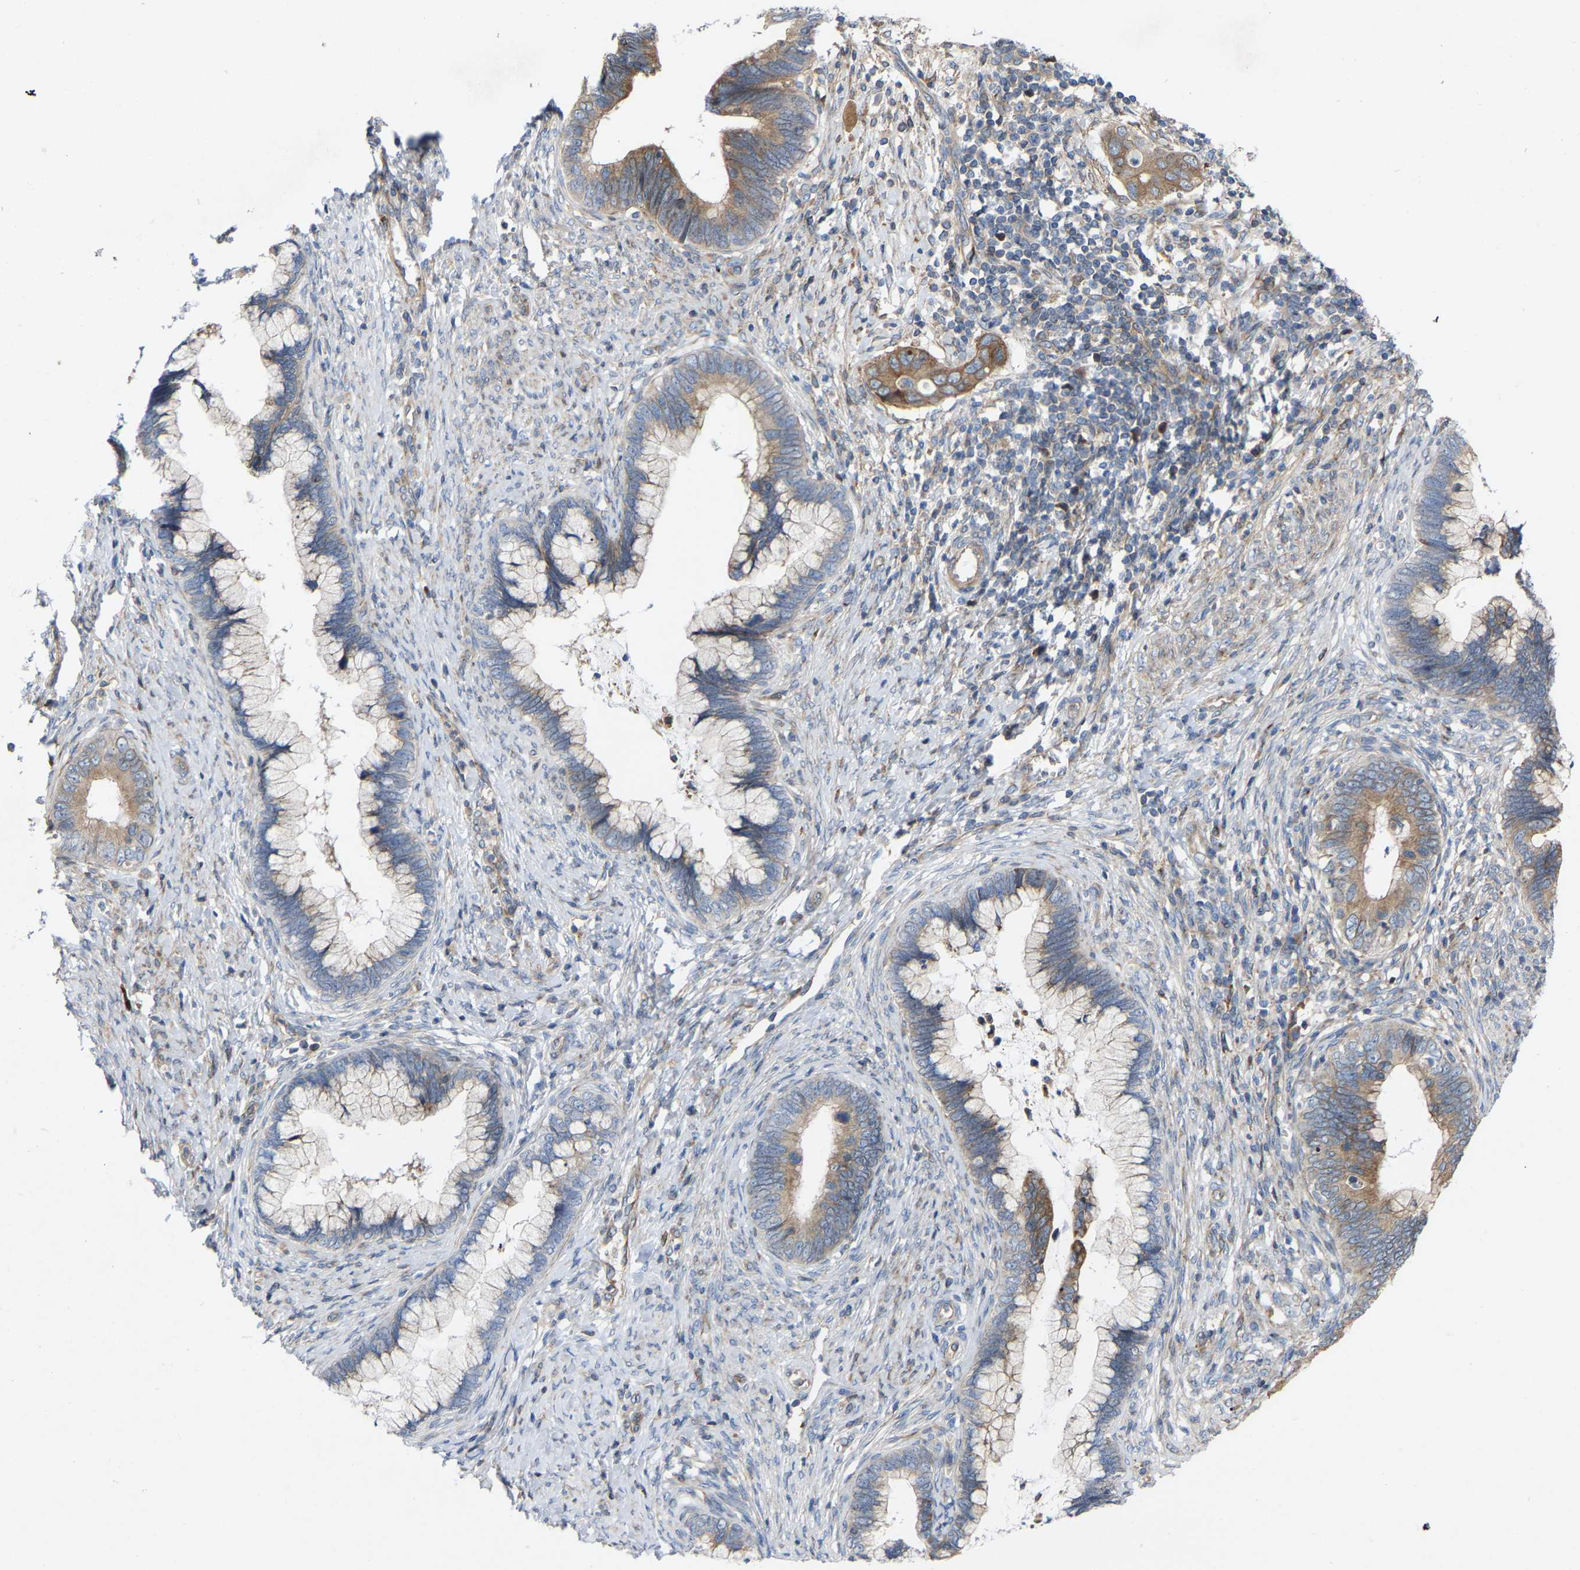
{"staining": {"intensity": "moderate", "quantity": "25%-75%", "location": "cytoplasmic/membranous"}, "tissue": "cervical cancer", "cell_type": "Tumor cells", "image_type": "cancer", "snomed": [{"axis": "morphology", "description": "Adenocarcinoma, NOS"}, {"axis": "topography", "description": "Cervix"}], "caption": "Adenocarcinoma (cervical) stained with immunohistochemistry exhibits moderate cytoplasmic/membranous positivity in approximately 25%-75% of tumor cells. Immunohistochemistry stains the protein of interest in brown and the nuclei are stained blue.", "gene": "TOR1B", "patient": {"sex": "female", "age": 44}}